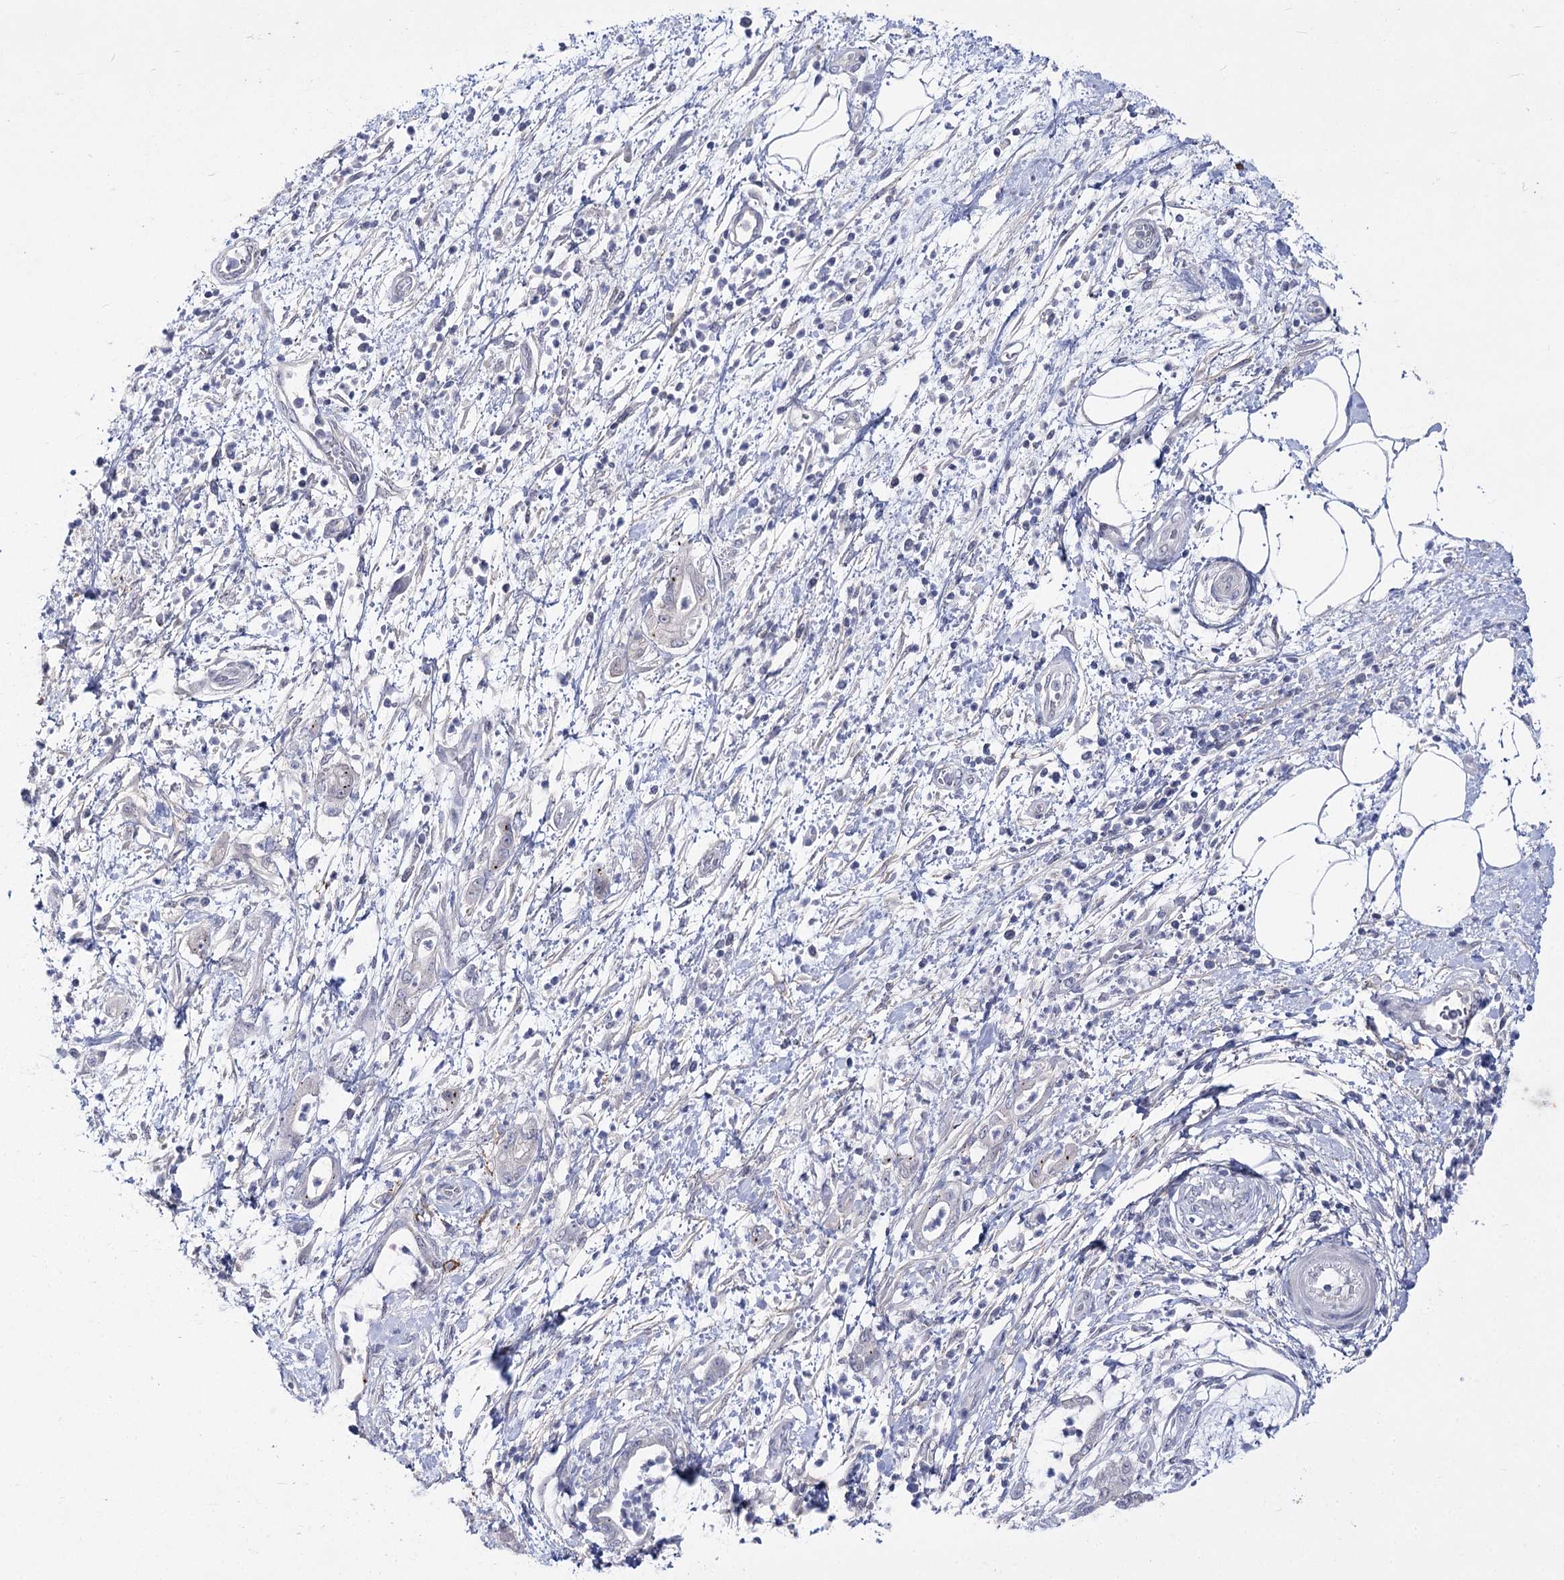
{"staining": {"intensity": "negative", "quantity": "none", "location": "none"}, "tissue": "pancreatic cancer", "cell_type": "Tumor cells", "image_type": "cancer", "snomed": [{"axis": "morphology", "description": "Adenocarcinoma, NOS"}, {"axis": "topography", "description": "Pancreas"}], "caption": "Image shows no protein staining in tumor cells of pancreatic adenocarcinoma tissue. Nuclei are stained in blue.", "gene": "ATP10B", "patient": {"sex": "female", "age": 55}}